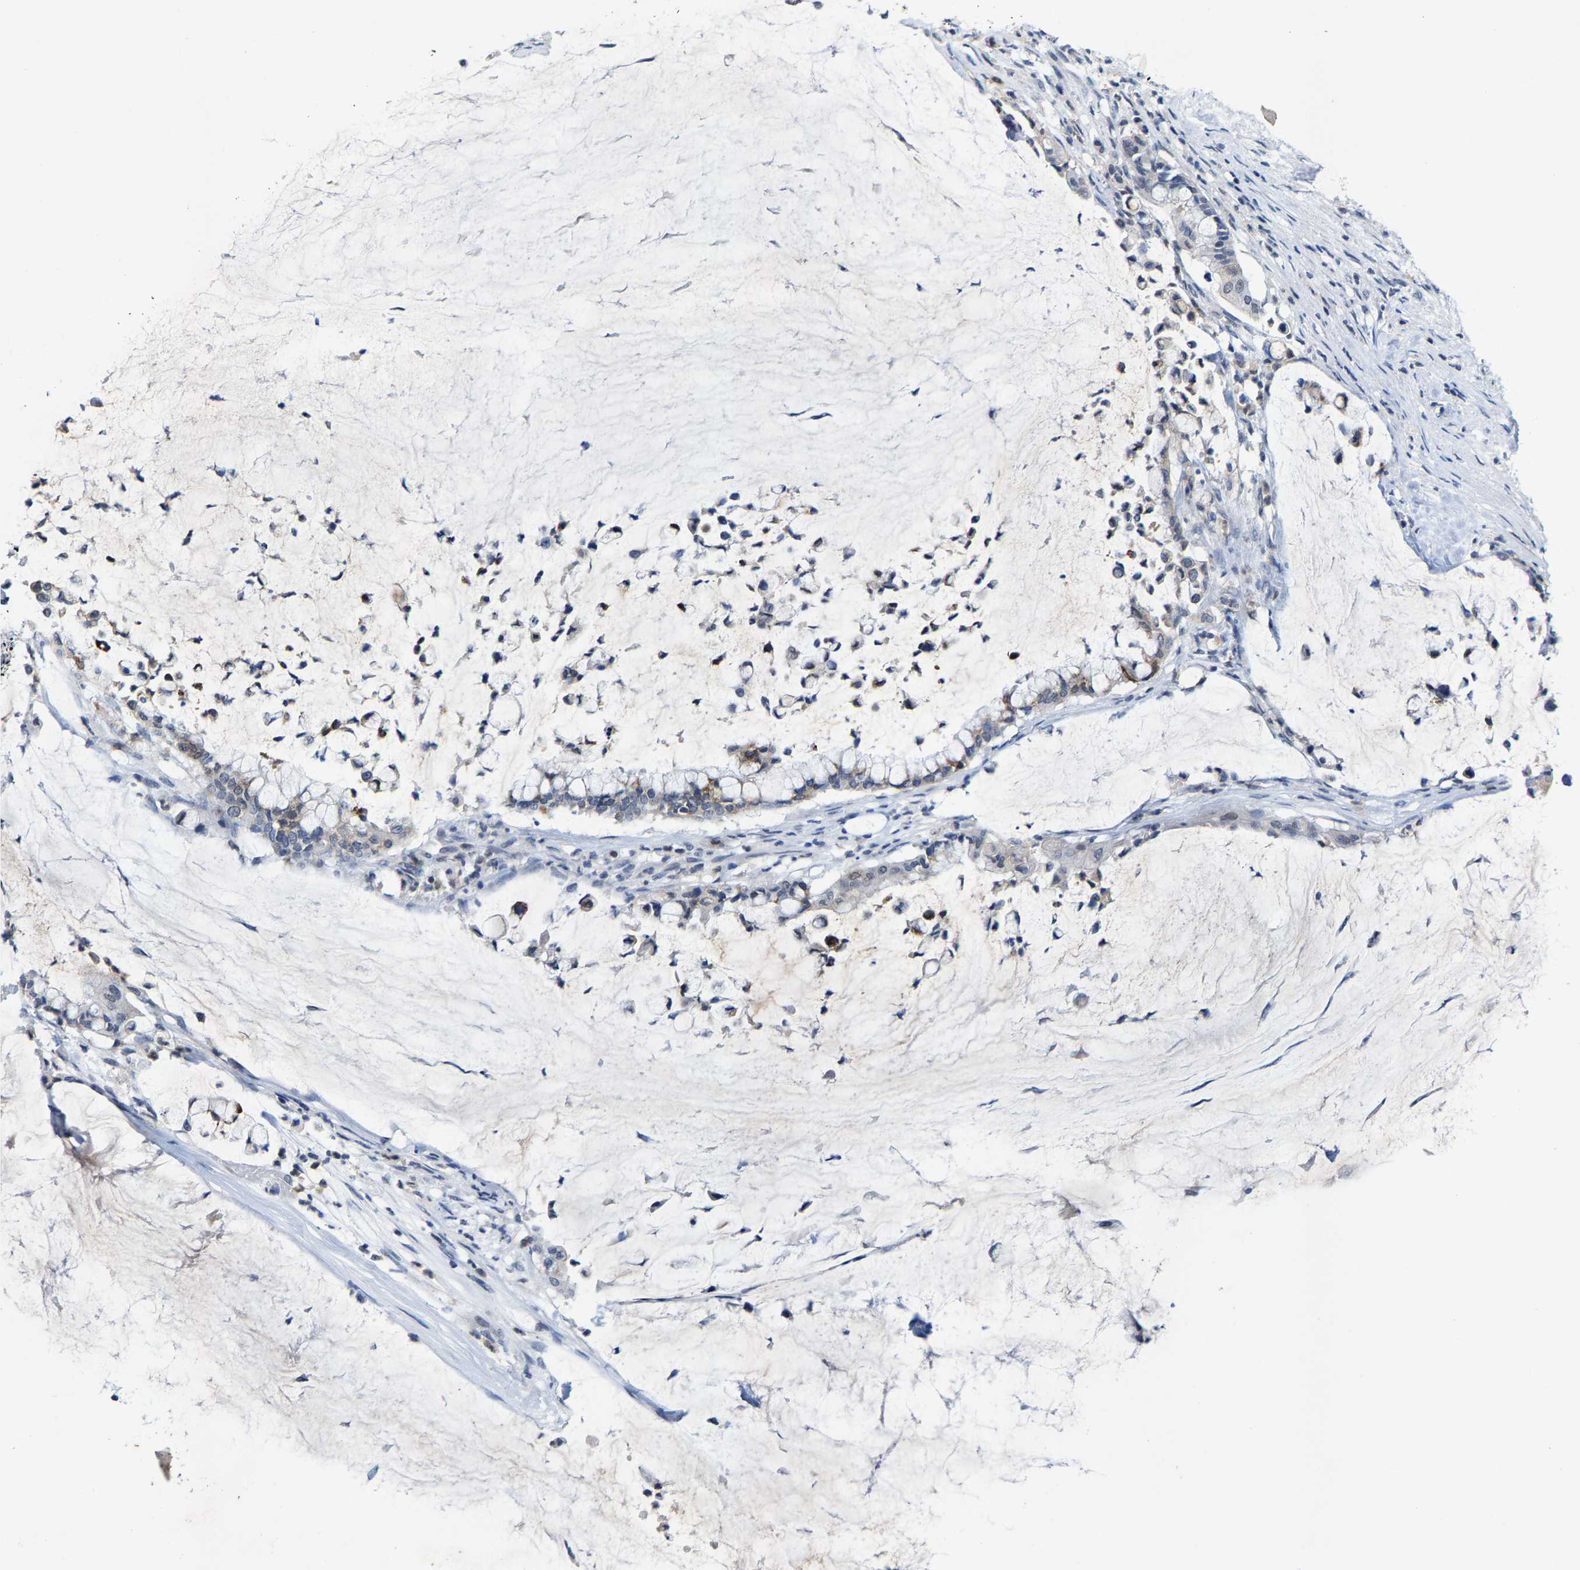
{"staining": {"intensity": "strong", "quantity": "<25%", "location": "cytoplasmic/membranous"}, "tissue": "pancreatic cancer", "cell_type": "Tumor cells", "image_type": "cancer", "snomed": [{"axis": "morphology", "description": "Adenocarcinoma, NOS"}, {"axis": "topography", "description": "Pancreas"}], "caption": "This photomicrograph shows IHC staining of human pancreatic adenocarcinoma, with medium strong cytoplasmic/membranous expression in about <25% of tumor cells.", "gene": "FGD3", "patient": {"sex": "male", "age": 41}}